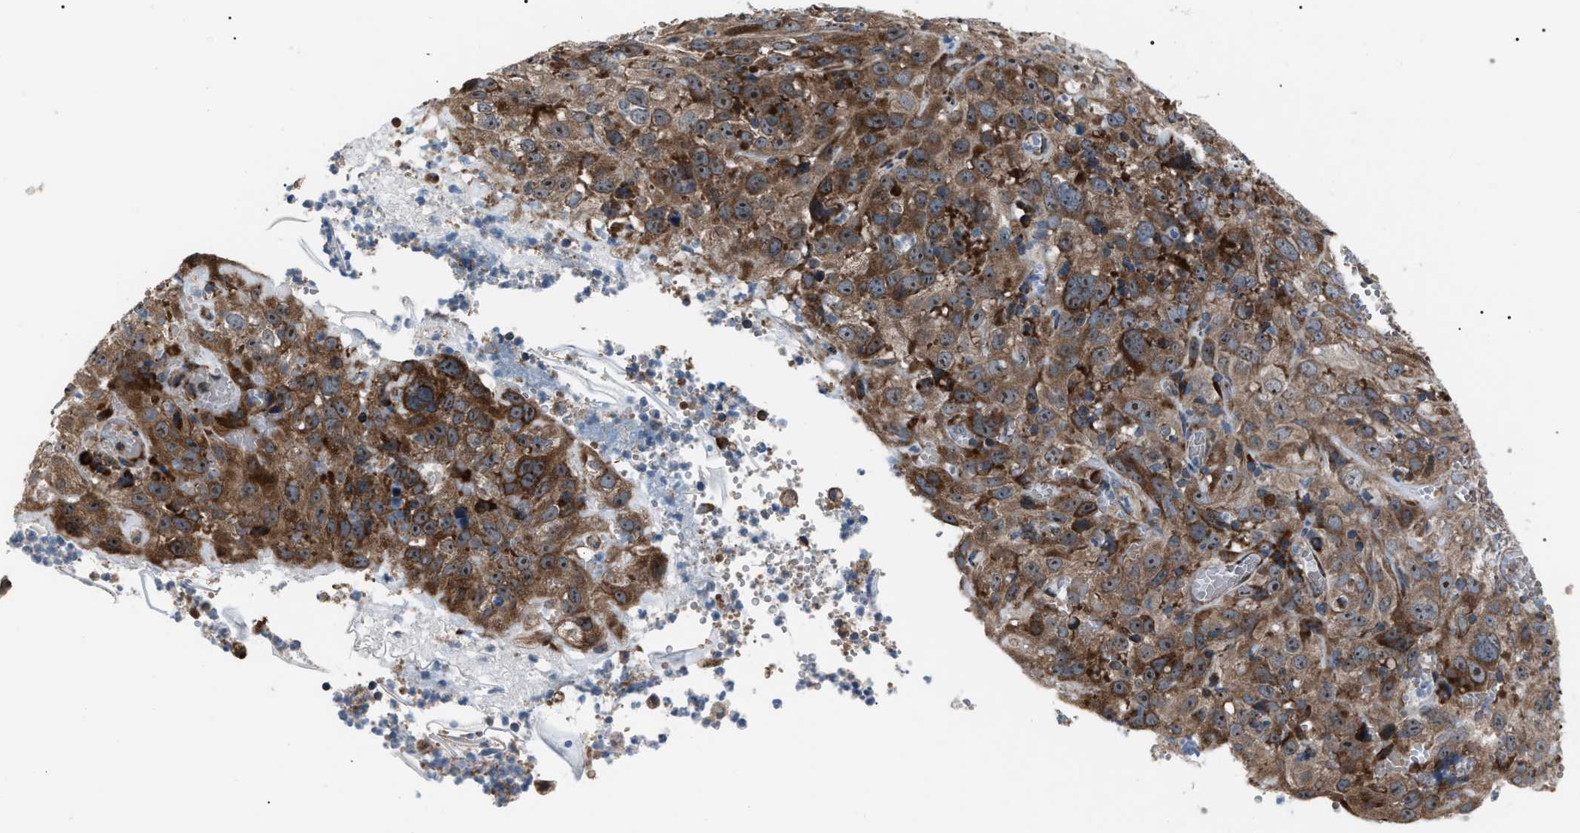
{"staining": {"intensity": "moderate", "quantity": ">75%", "location": "cytoplasmic/membranous,nuclear"}, "tissue": "cervical cancer", "cell_type": "Tumor cells", "image_type": "cancer", "snomed": [{"axis": "morphology", "description": "Squamous cell carcinoma, NOS"}, {"axis": "topography", "description": "Cervix"}], "caption": "Cervical squamous cell carcinoma stained for a protein (brown) displays moderate cytoplasmic/membranous and nuclear positive positivity in about >75% of tumor cells.", "gene": "AGO2", "patient": {"sex": "female", "age": 32}}